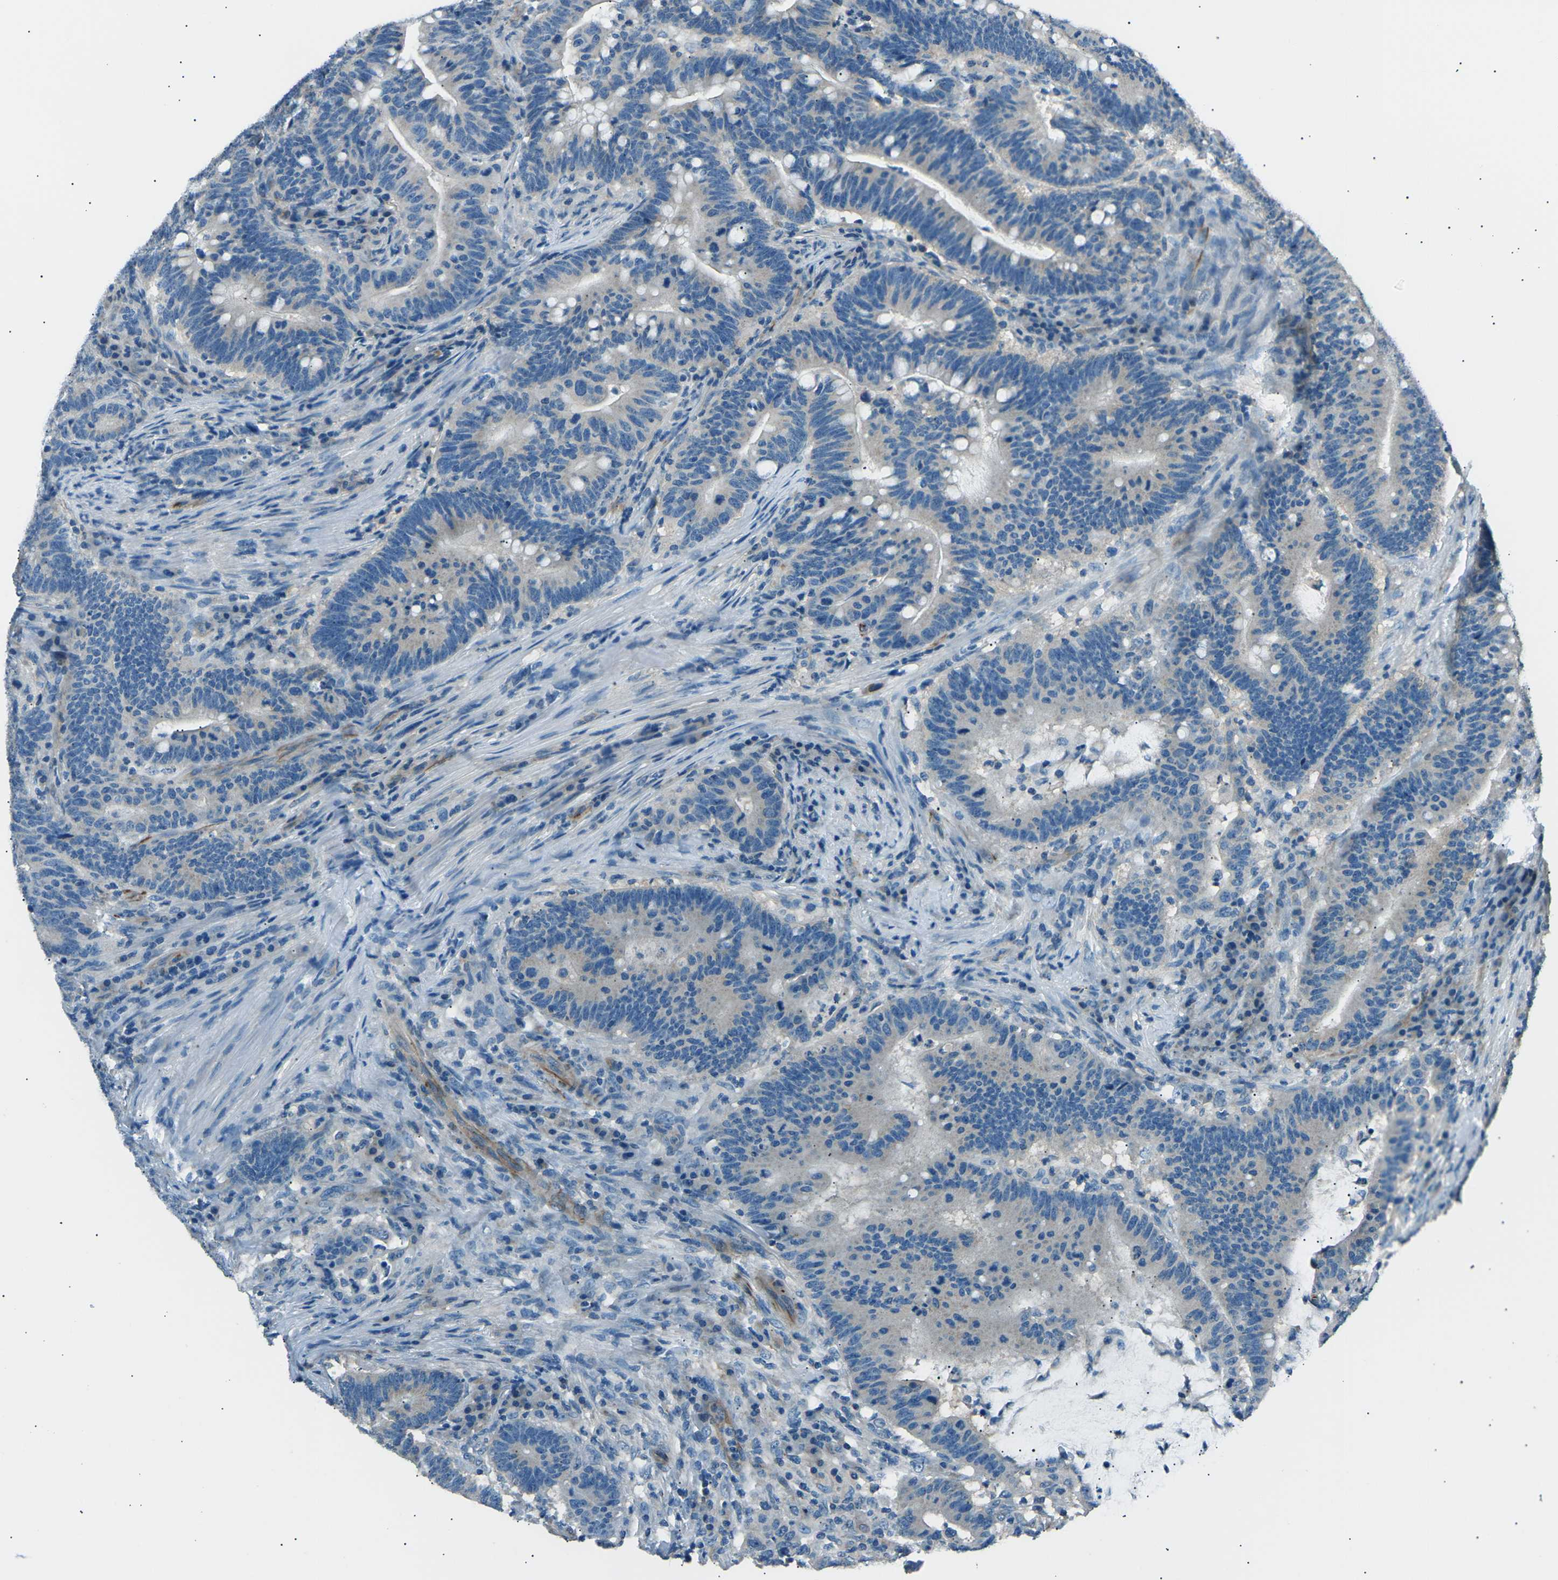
{"staining": {"intensity": "negative", "quantity": "none", "location": "none"}, "tissue": "colorectal cancer", "cell_type": "Tumor cells", "image_type": "cancer", "snomed": [{"axis": "morphology", "description": "Normal tissue, NOS"}, {"axis": "morphology", "description": "Adenocarcinoma, NOS"}, {"axis": "topography", "description": "Colon"}], "caption": "The micrograph demonstrates no staining of tumor cells in colorectal adenocarcinoma. (DAB (3,3'-diaminobenzidine) IHC, high magnification).", "gene": "SLK", "patient": {"sex": "female", "age": 66}}